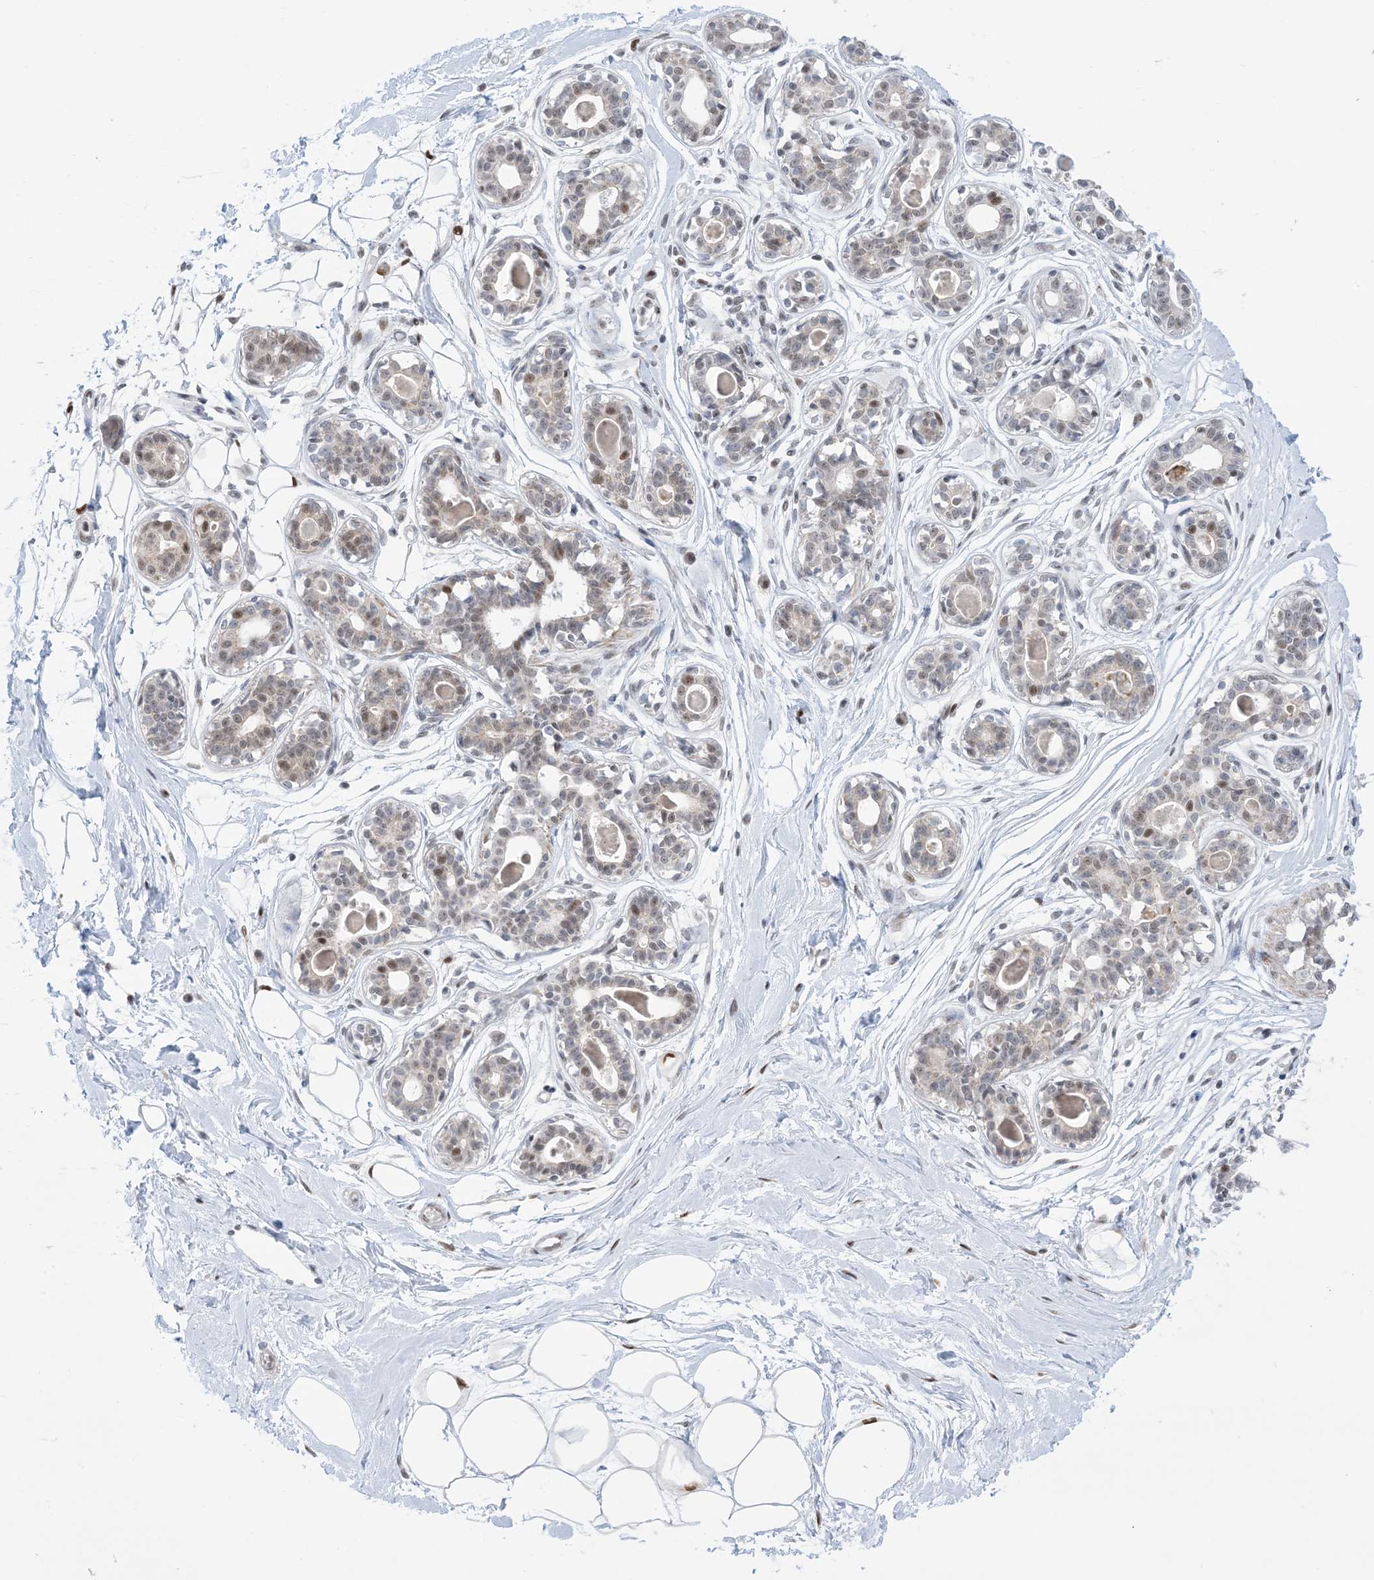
{"staining": {"intensity": "strong", "quantity": ">75%", "location": "nuclear"}, "tissue": "breast", "cell_type": "Adipocytes", "image_type": "normal", "snomed": [{"axis": "morphology", "description": "Normal tissue, NOS"}, {"axis": "topography", "description": "Breast"}], "caption": "Breast stained with DAB immunohistochemistry demonstrates high levels of strong nuclear expression in approximately >75% of adipocytes.", "gene": "TFPT", "patient": {"sex": "female", "age": 45}}